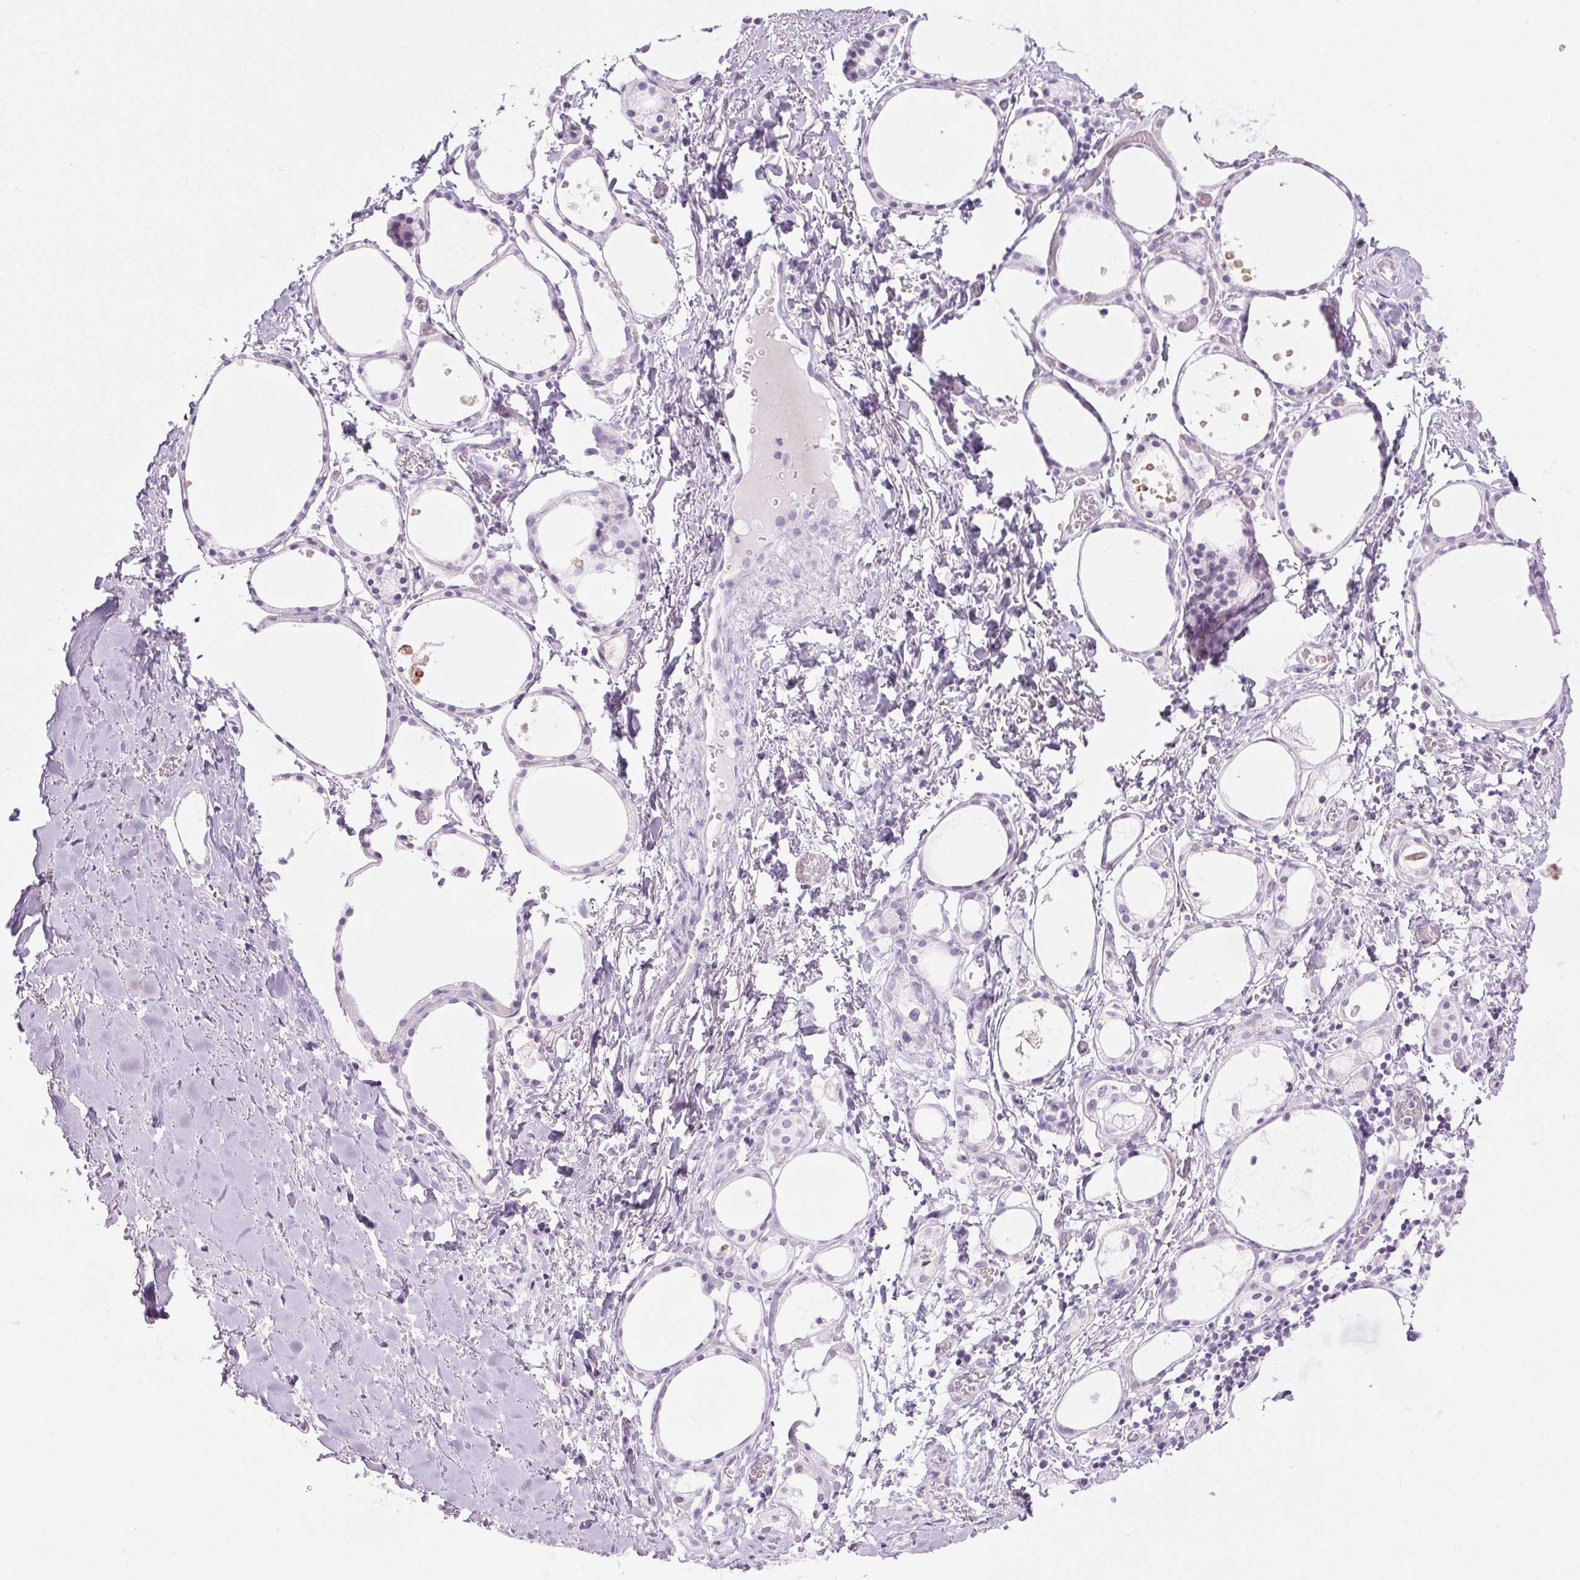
{"staining": {"intensity": "negative", "quantity": "none", "location": "none"}, "tissue": "thyroid gland", "cell_type": "Glandular cells", "image_type": "normal", "snomed": [{"axis": "morphology", "description": "Normal tissue, NOS"}, {"axis": "topography", "description": "Thyroid gland"}], "caption": "IHC of normal thyroid gland reveals no positivity in glandular cells. (IHC, brightfield microscopy, high magnification).", "gene": "BEND2", "patient": {"sex": "male", "age": 68}}